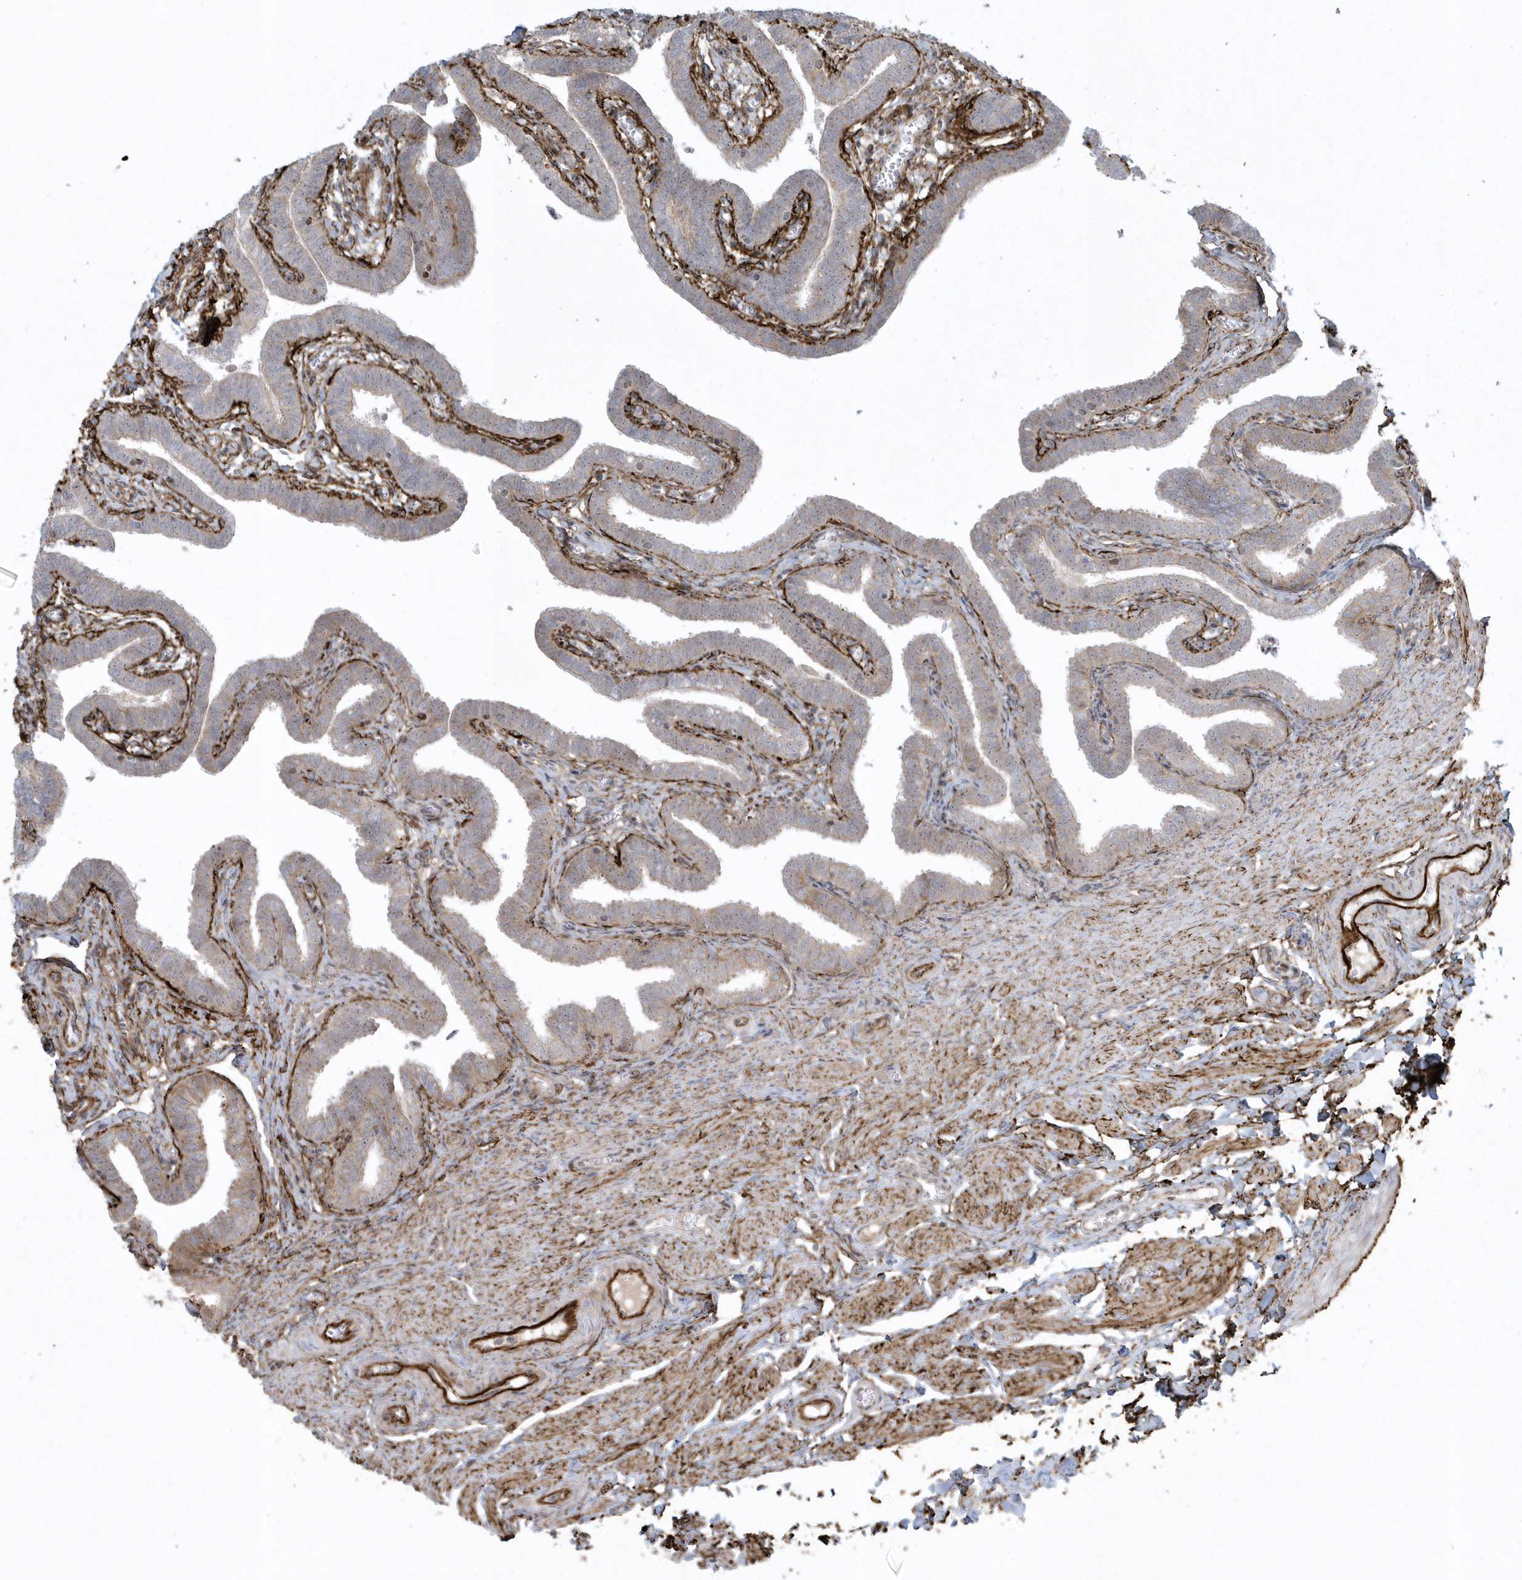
{"staining": {"intensity": "weak", "quantity": "25%-75%", "location": "cytoplasmic/membranous"}, "tissue": "fallopian tube", "cell_type": "Glandular cells", "image_type": "normal", "snomed": [{"axis": "morphology", "description": "Normal tissue, NOS"}, {"axis": "topography", "description": "Fallopian tube"}], "caption": "Approximately 25%-75% of glandular cells in normal fallopian tube exhibit weak cytoplasmic/membranous protein staining as visualized by brown immunohistochemical staining.", "gene": "MASP2", "patient": {"sex": "female", "age": 36}}